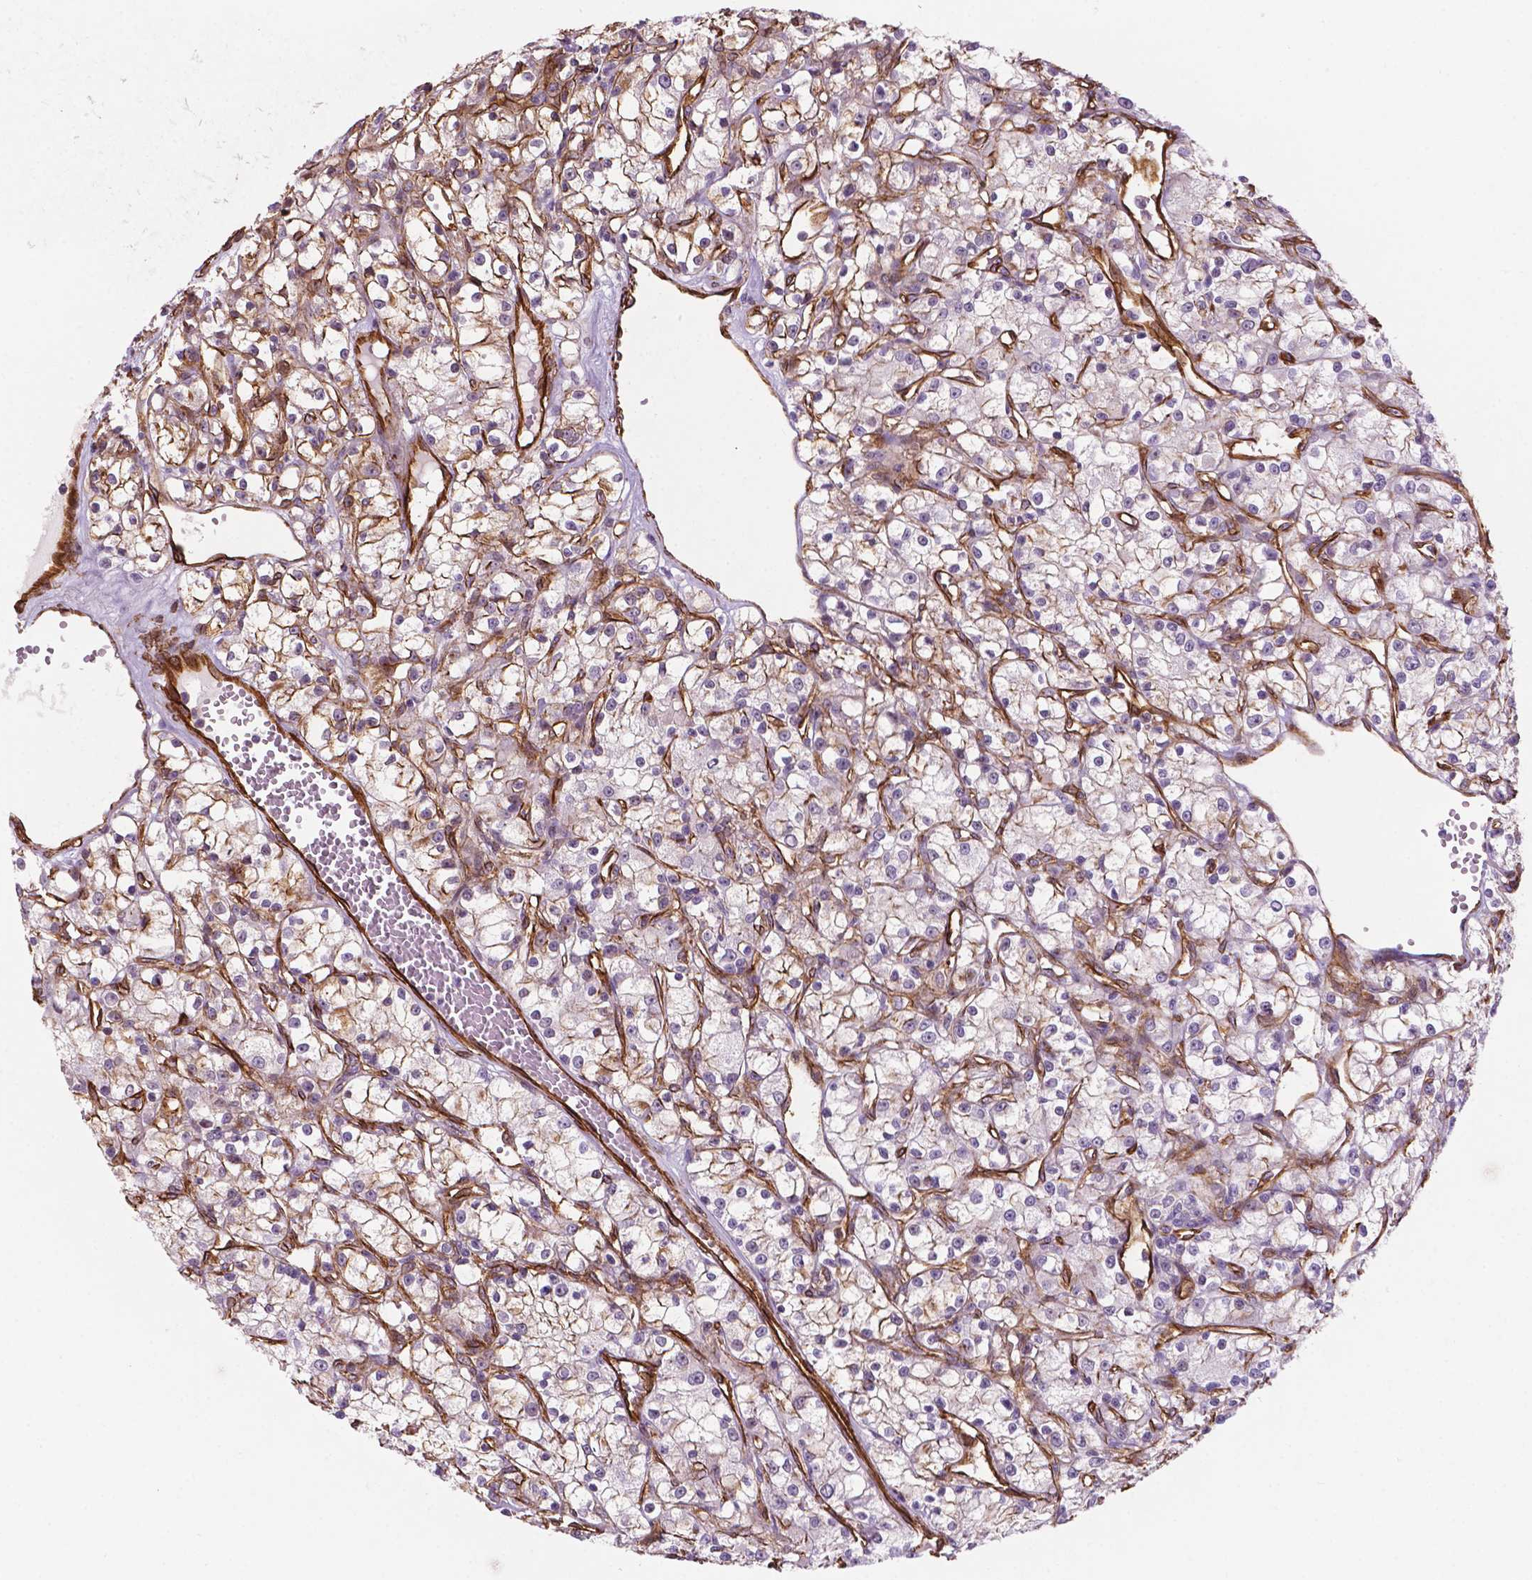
{"staining": {"intensity": "negative", "quantity": "none", "location": "none"}, "tissue": "renal cancer", "cell_type": "Tumor cells", "image_type": "cancer", "snomed": [{"axis": "morphology", "description": "Adenocarcinoma, NOS"}, {"axis": "topography", "description": "Kidney"}], "caption": "A high-resolution image shows IHC staining of renal cancer (adenocarcinoma), which displays no significant positivity in tumor cells.", "gene": "EGFL8", "patient": {"sex": "female", "age": 59}}